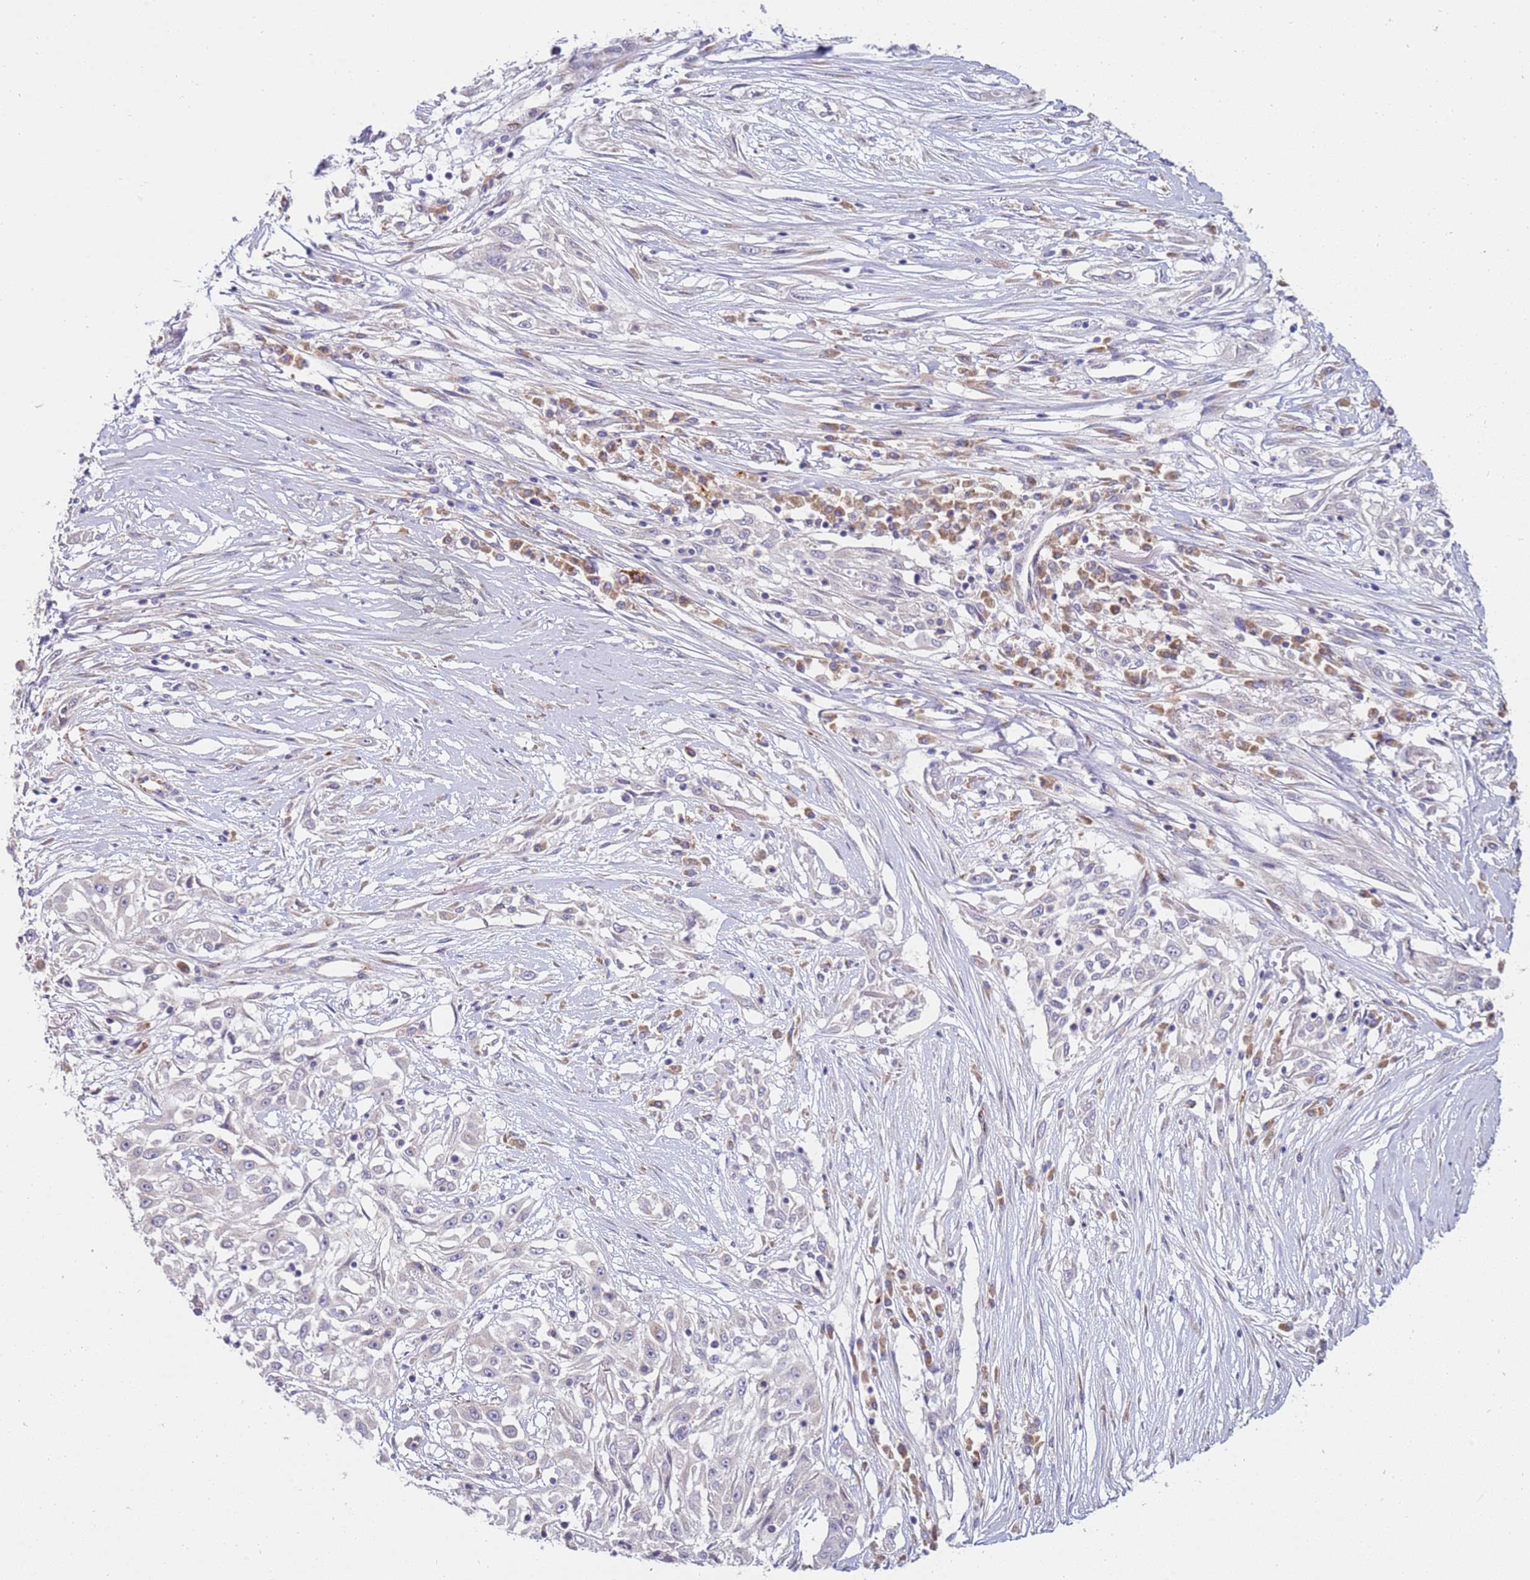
{"staining": {"intensity": "negative", "quantity": "none", "location": "none"}, "tissue": "skin cancer", "cell_type": "Tumor cells", "image_type": "cancer", "snomed": [{"axis": "morphology", "description": "Squamous cell carcinoma, NOS"}, {"axis": "morphology", "description": "Squamous cell carcinoma, metastatic, NOS"}, {"axis": "topography", "description": "Skin"}, {"axis": "topography", "description": "Lymph node"}], "caption": "Immunohistochemical staining of human skin cancer (metastatic squamous cell carcinoma) displays no significant expression in tumor cells.", "gene": "NMUR2", "patient": {"sex": "male", "age": 75}}